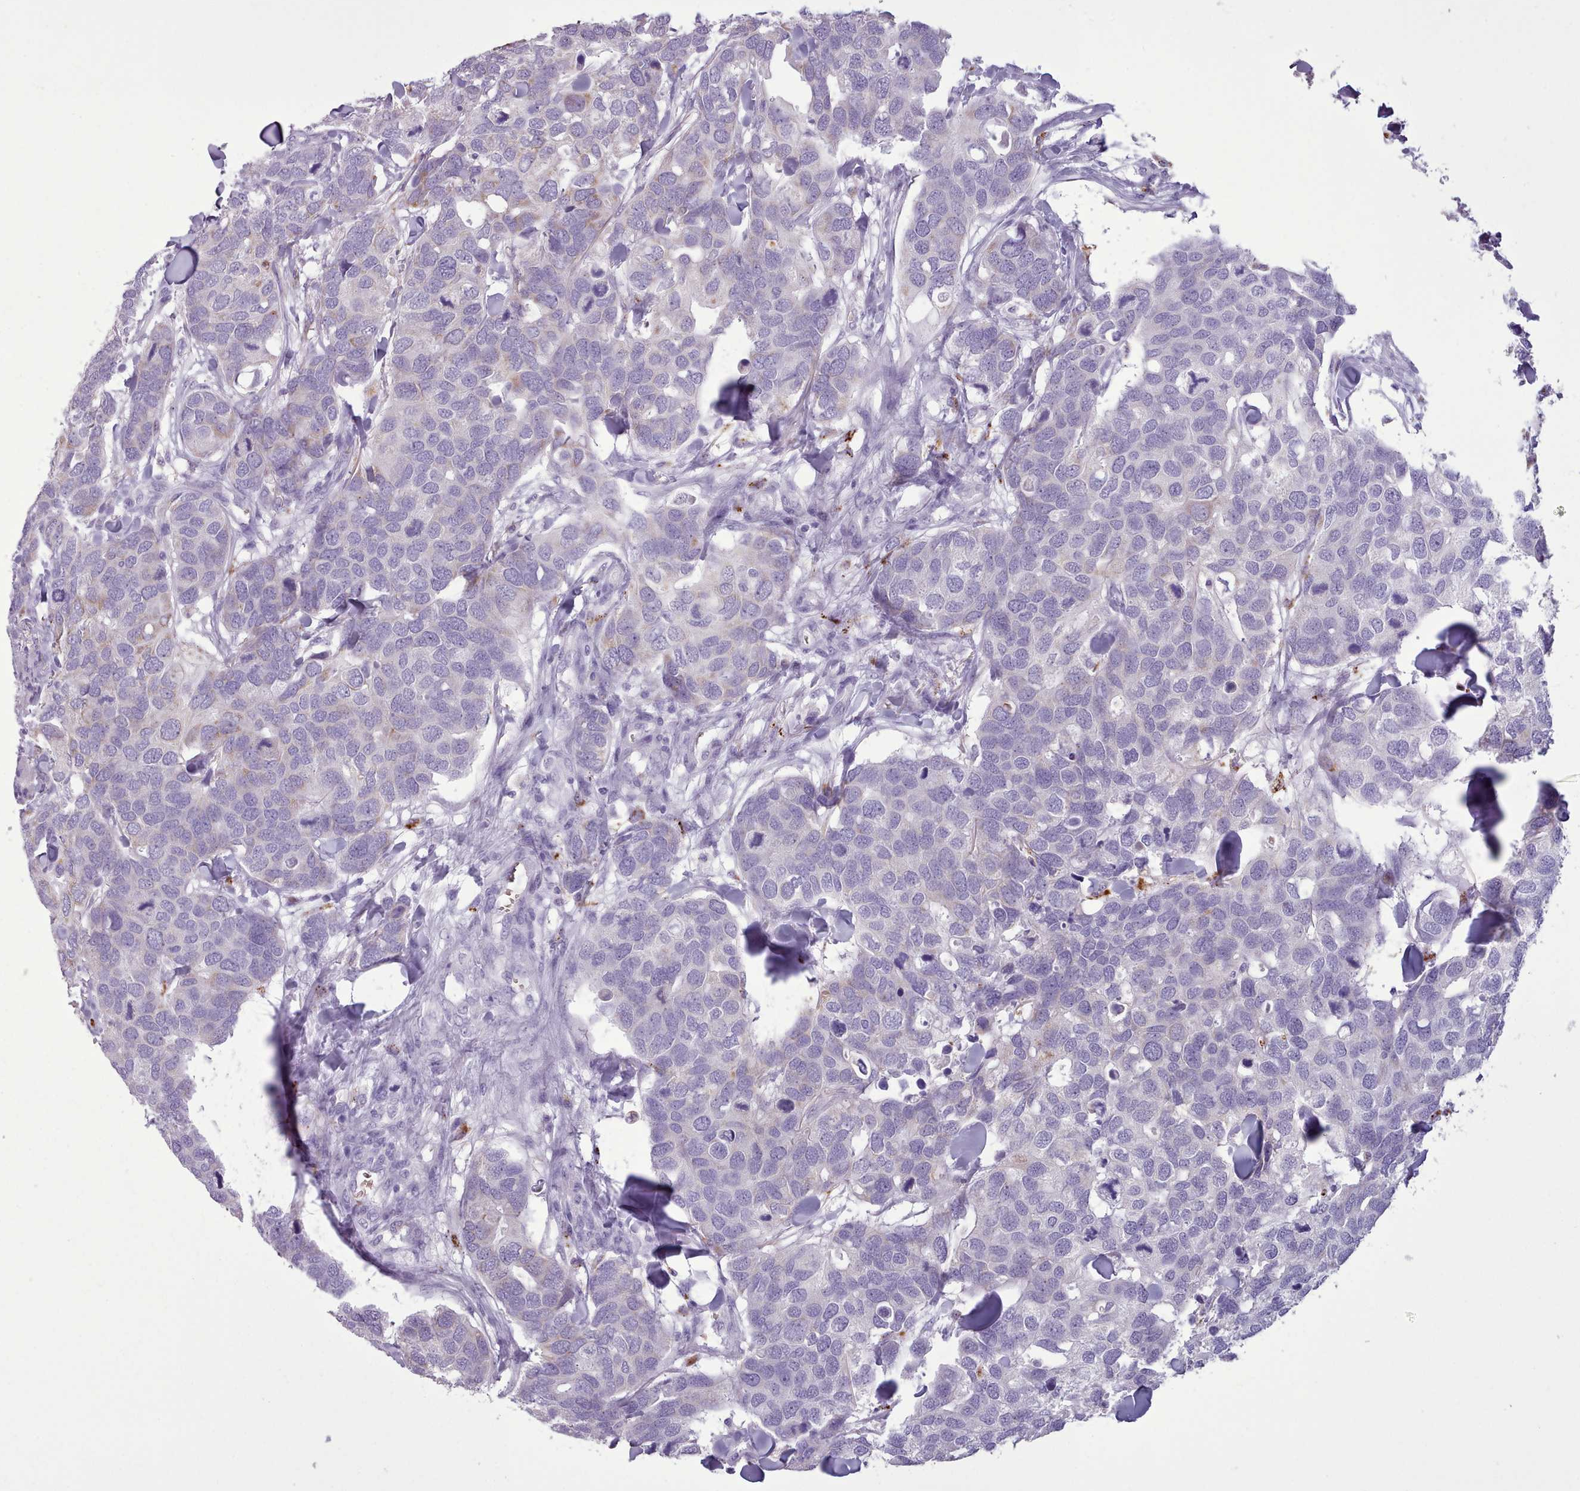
{"staining": {"intensity": "negative", "quantity": "none", "location": "none"}, "tissue": "breast cancer", "cell_type": "Tumor cells", "image_type": "cancer", "snomed": [{"axis": "morphology", "description": "Duct carcinoma"}, {"axis": "topography", "description": "Breast"}], "caption": "Protein analysis of breast cancer (intraductal carcinoma) shows no significant staining in tumor cells. (Stains: DAB (3,3'-diaminobenzidine) IHC with hematoxylin counter stain, Microscopy: brightfield microscopy at high magnification).", "gene": "AK4", "patient": {"sex": "female", "age": 83}}